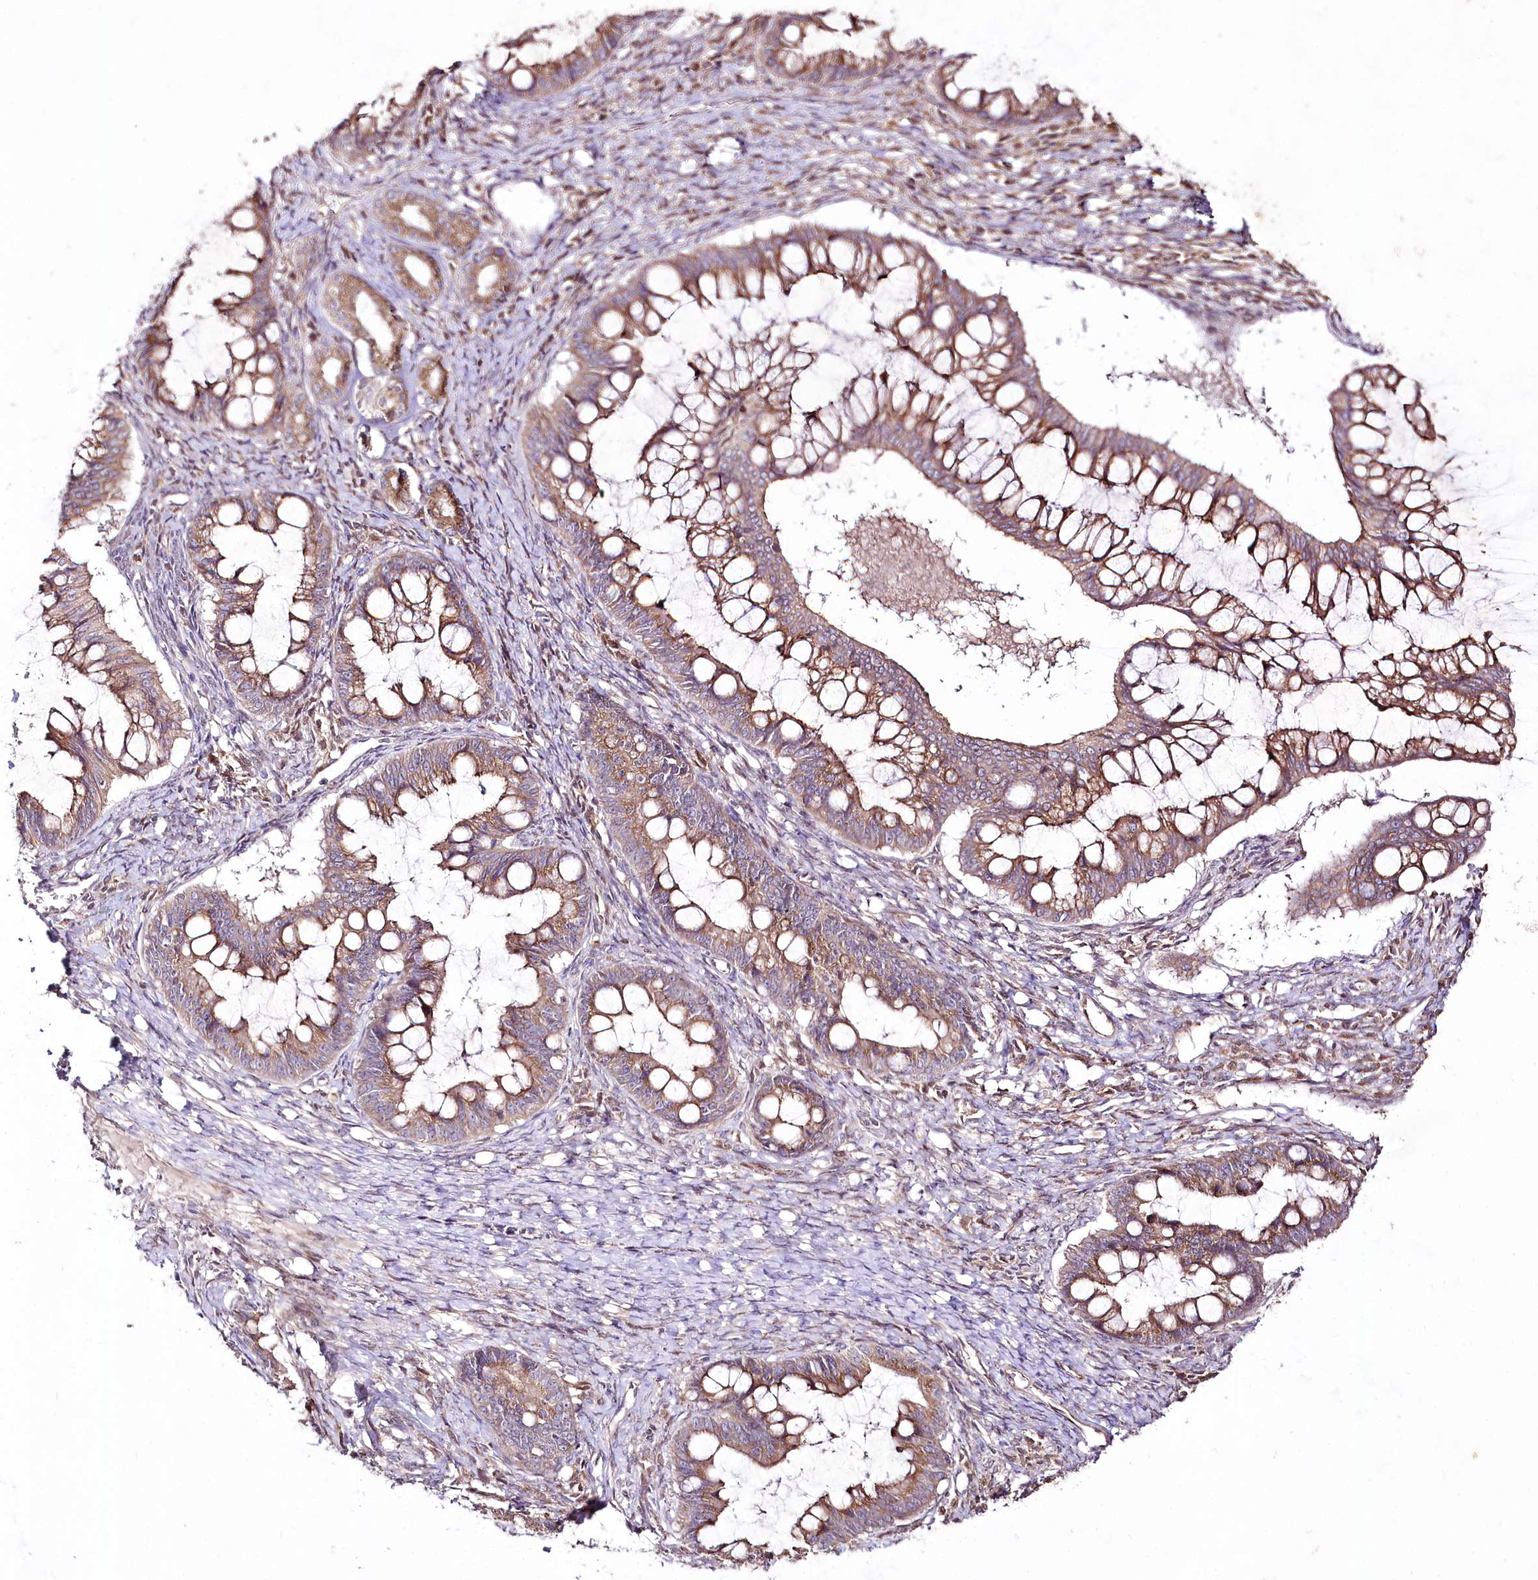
{"staining": {"intensity": "moderate", "quantity": ">75%", "location": "cytoplasmic/membranous"}, "tissue": "ovarian cancer", "cell_type": "Tumor cells", "image_type": "cancer", "snomed": [{"axis": "morphology", "description": "Cystadenocarcinoma, mucinous, NOS"}, {"axis": "topography", "description": "Ovary"}], "caption": "Immunohistochemical staining of human ovarian cancer reveals moderate cytoplasmic/membranous protein positivity in about >75% of tumor cells. (IHC, brightfield microscopy, high magnification).", "gene": "REXO2", "patient": {"sex": "female", "age": 73}}